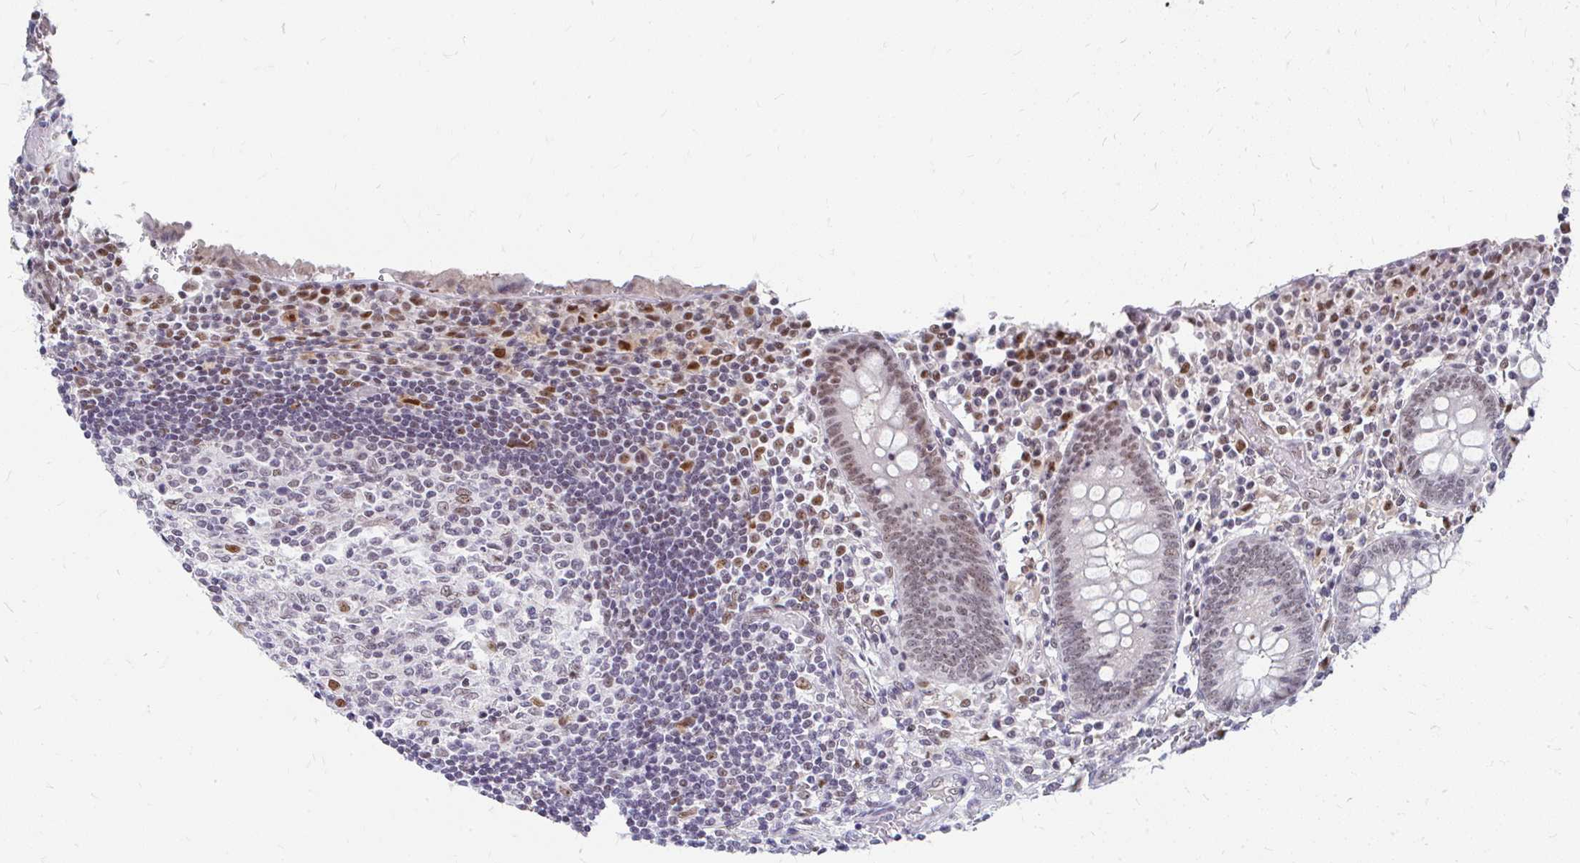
{"staining": {"intensity": "moderate", "quantity": "<25%", "location": "nuclear"}, "tissue": "appendix", "cell_type": "Glandular cells", "image_type": "normal", "snomed": [{"axis": "morphology", "description": "Normal tissue, NOS"}, {"axis": "topography", "description": "Appendix"}], "caption": "High-magnification brightfield microscopy of benign appendix stained with DAB (brown) and counterstained with hematoxylin (blue). glandular cells exhibit moderate nuclear staining is appreciated in approximately<25% of cells. (DAB (3,3'-diaminobenzidine) IHC with brightfield microscopy, high magnification).", "gene": "GTF2H1", "patient": {"sex": "female", "age": 17}}